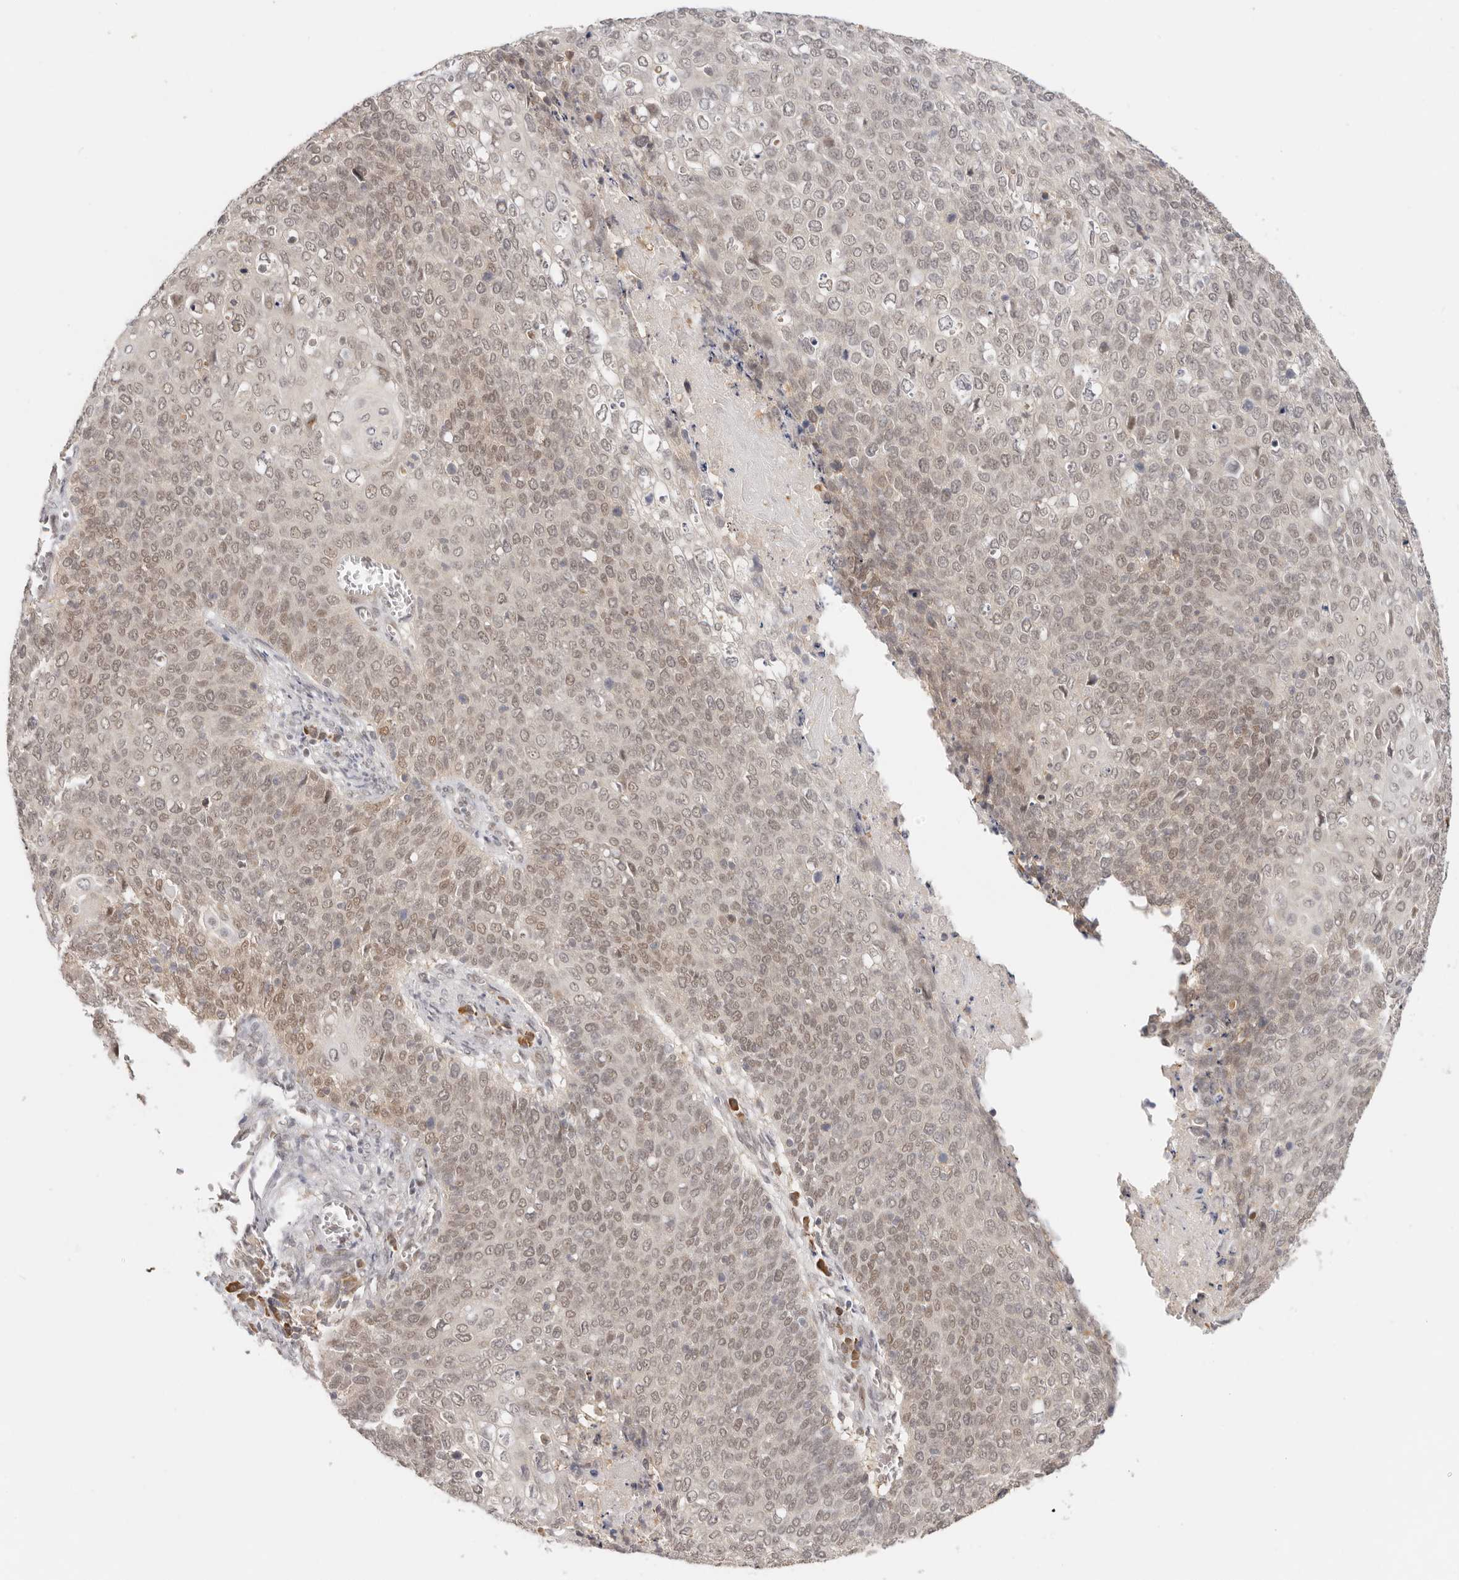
{"staining": {"intensity": "weak", "quantity": "25%-75%", "location": "nuclear"}, "tissue": "cervical cancer", "cell_type": "Tumor cells", "image_type": "cancer", "snomed": [{"axis": "morphology", "description": "Squamous cell carcinoma, NOS"}, {"axis": "topography", "description": "Cervix"}], "caption": "Human cervical cancer stained with a brown dye shows weak nuclear positive positivity in about 25%-75% of tumor cells.", "gene": "LARP7", "patient": {"sex": "female", "age": 39}}